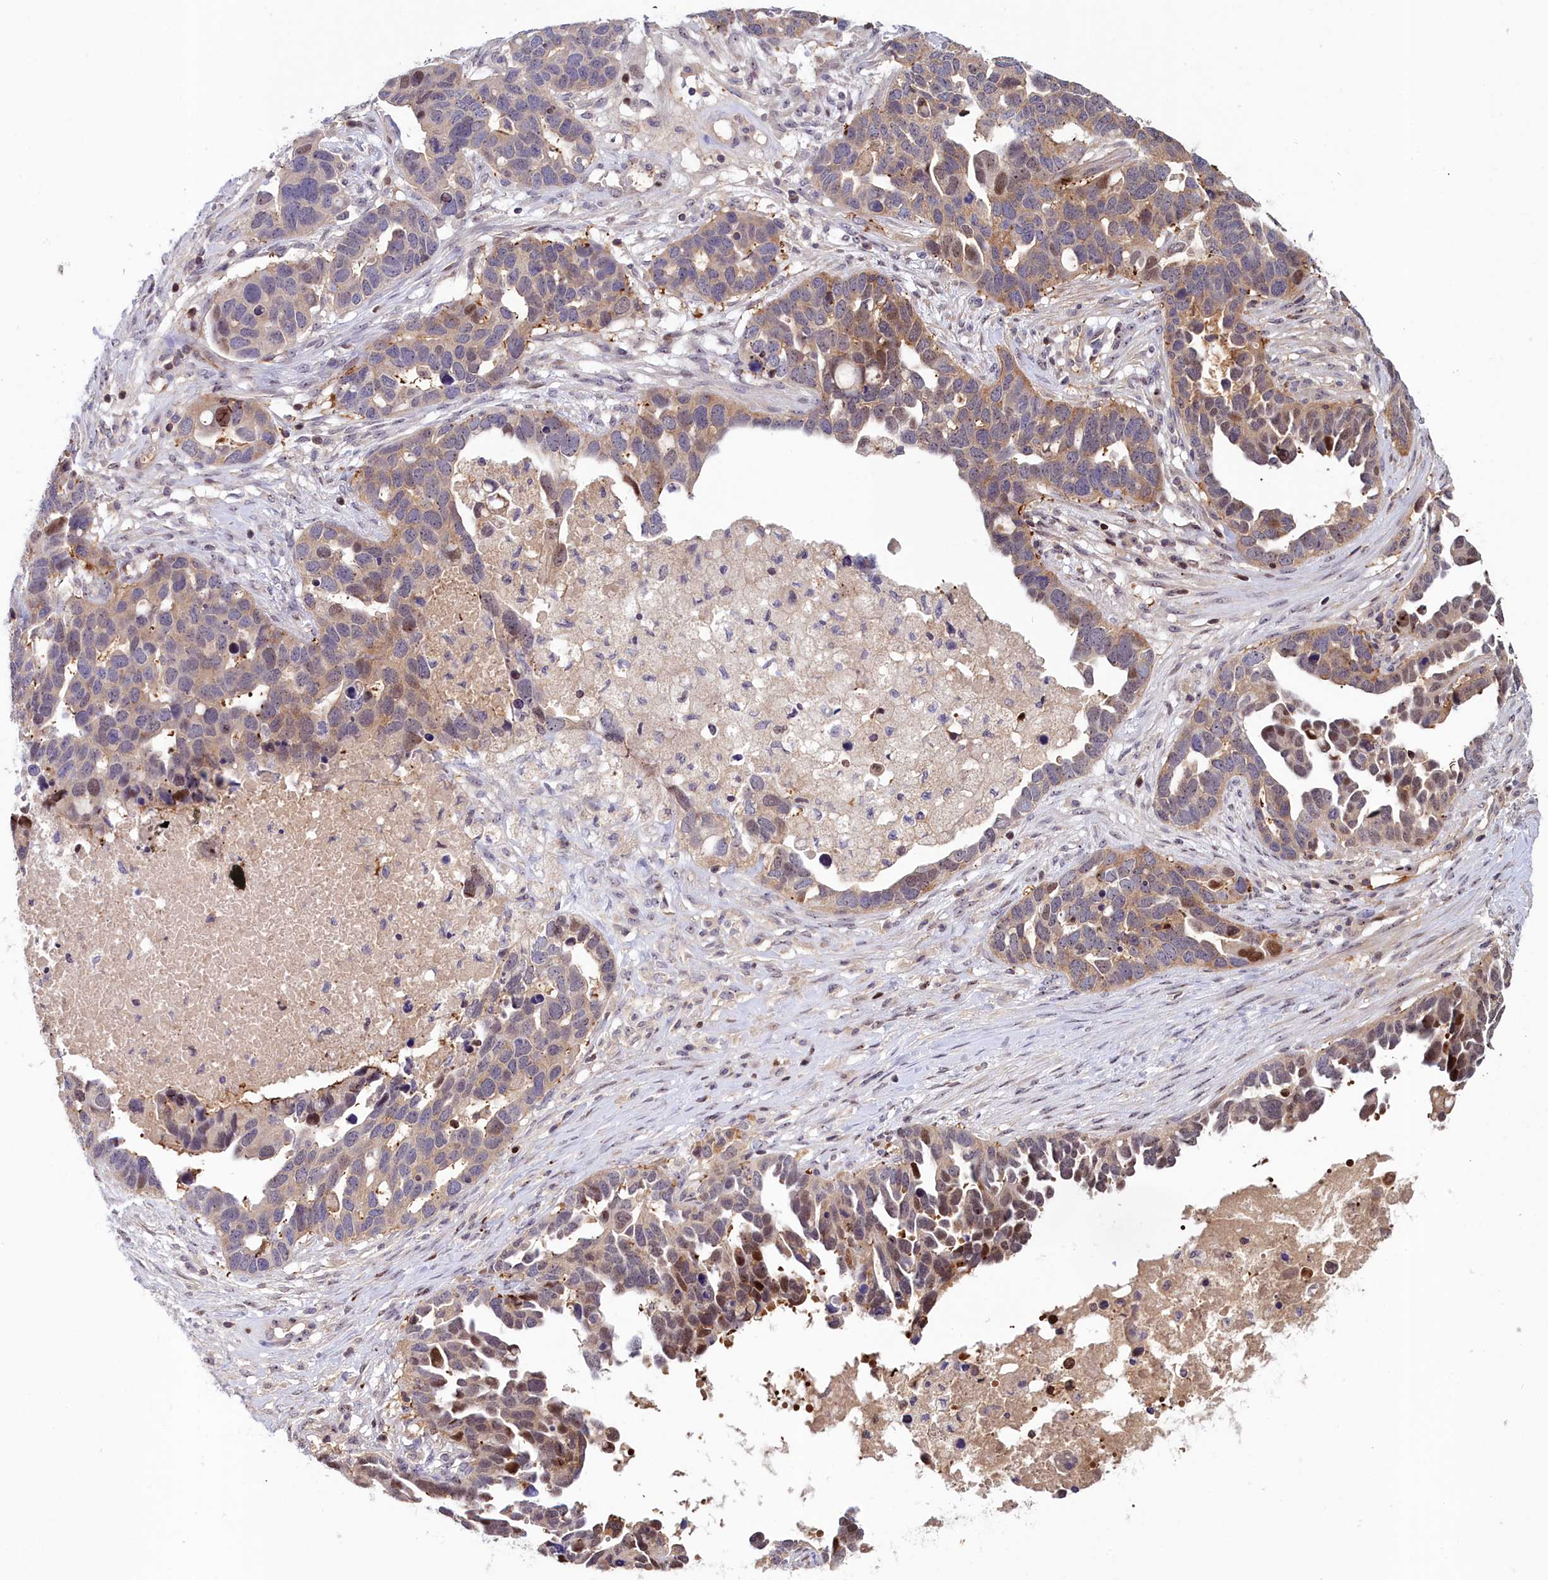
{"staining": {"intensity": "moderate", "quantity": ">75%", "location": "cytoplasmic/membranous"}, "tissue": "ovarian cancer", "cell_type": "Tumor cells", "image_type": "cancer", "snomed": [{"axis": "morphology", "description": "Cystadenocarcinoma, serous, NOS"}, {"axis": "topography", "description": "Ovary"}], "caption": "Ovarian serous cystadenocarcinoma stained for a protein (brown) demonstrates moderate cytoplasmic/membranous positive expression in about >75% of tumor cells.", "gene": "NEURL4", "patient": {"sex": "female", "age": 54}}